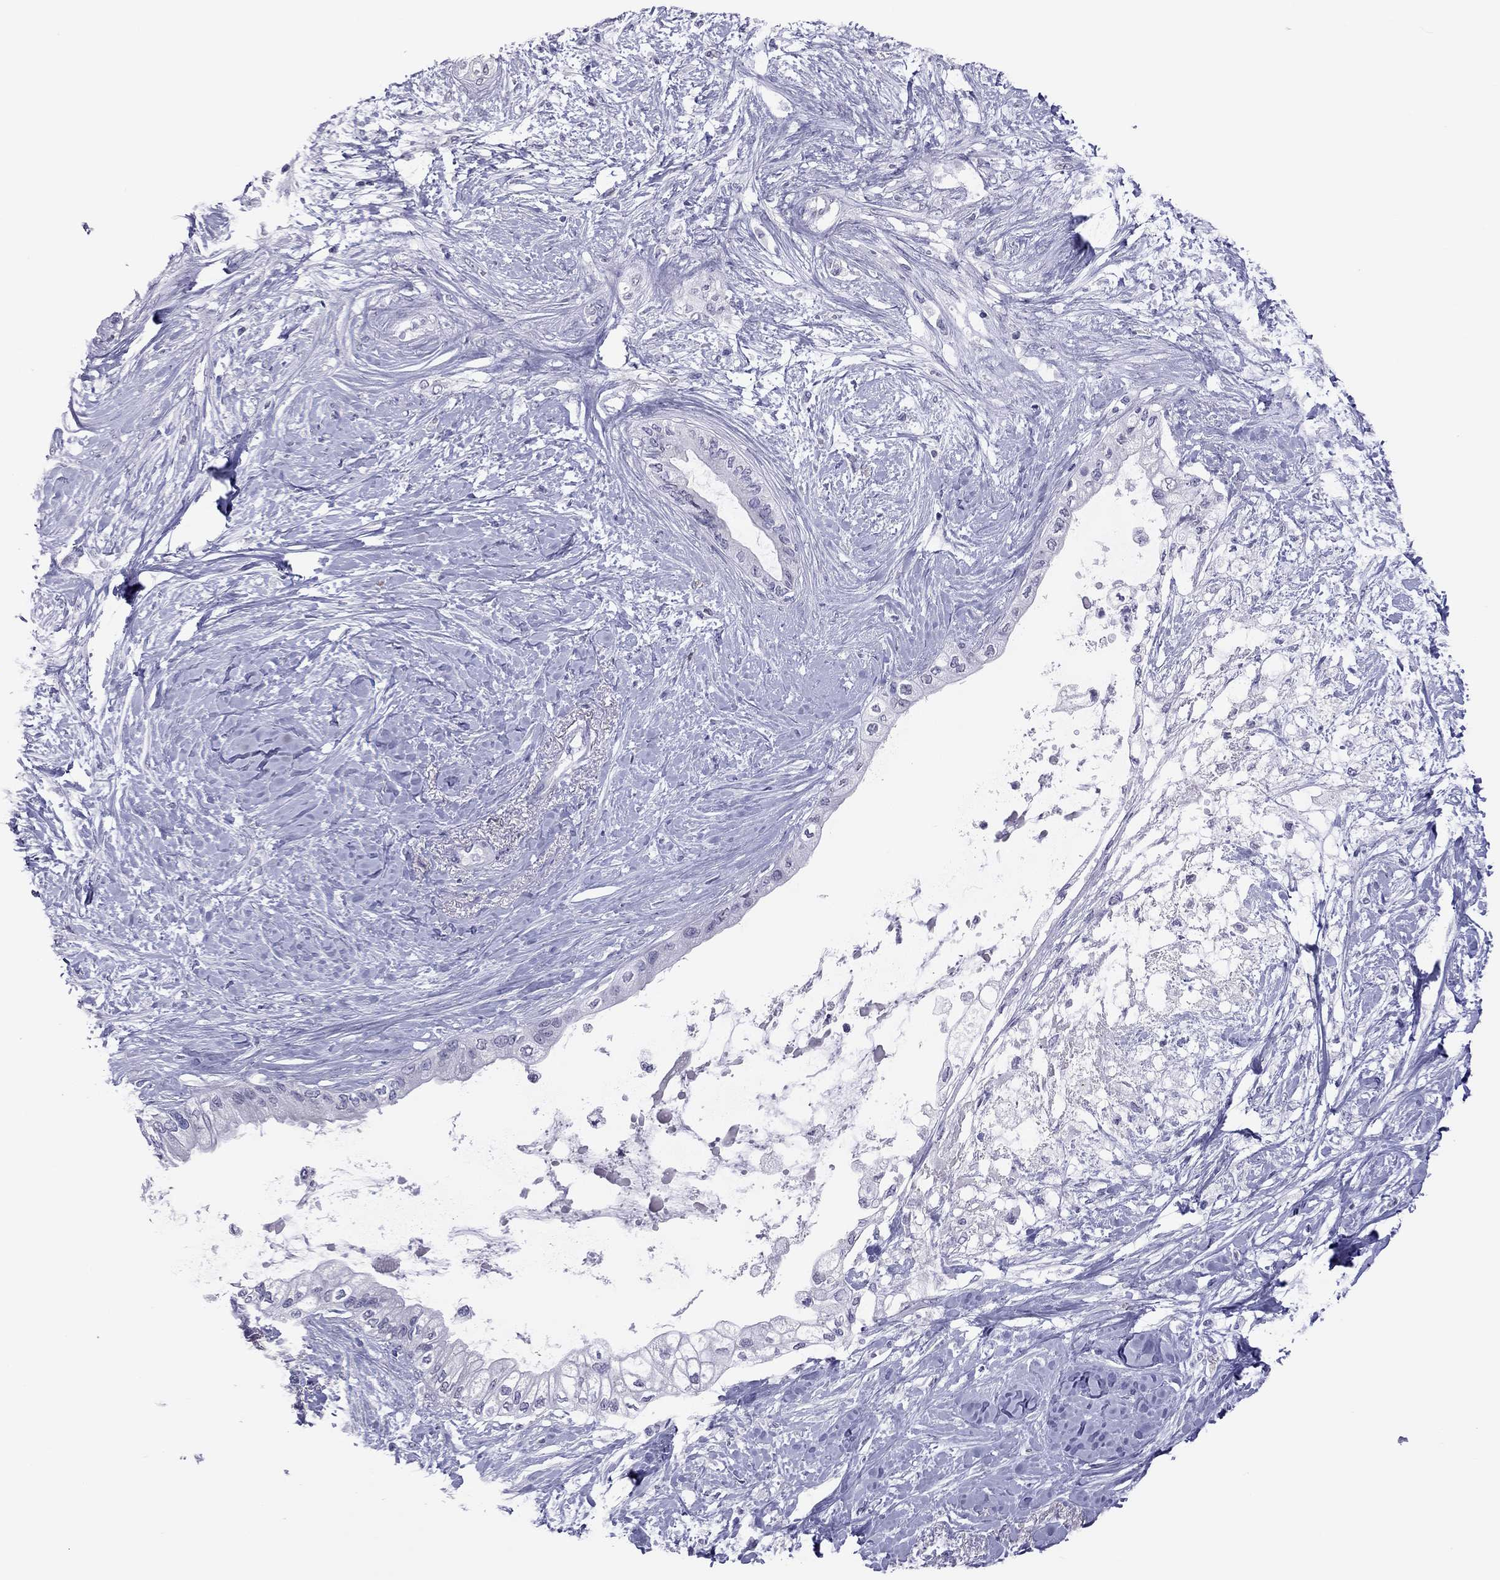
{"staining": {"intensity": "negative", "quantity": "none", "location": "none"}, "tissue": "pancreatic cancer", "cell_type": "Tumor cells", "image_type": "cancer", "snomed": [{"axis": "morphology", "description": "Normal tissue, NOS"}, {"axis": "morphology", "description": "Adenocarcinoma, NOS"}, {"axis": "topography", "description": "Pancreas"}, {"axis": "topography", "description": "Duodenum"}], "caption": "DAB immunohistochemical staining of human adenocarcinoma (pancreatic) exhibits no significant staining in tumor cells.", "gene": "PPP1R3A", "patient": {"sex": "female", "age": 60}}